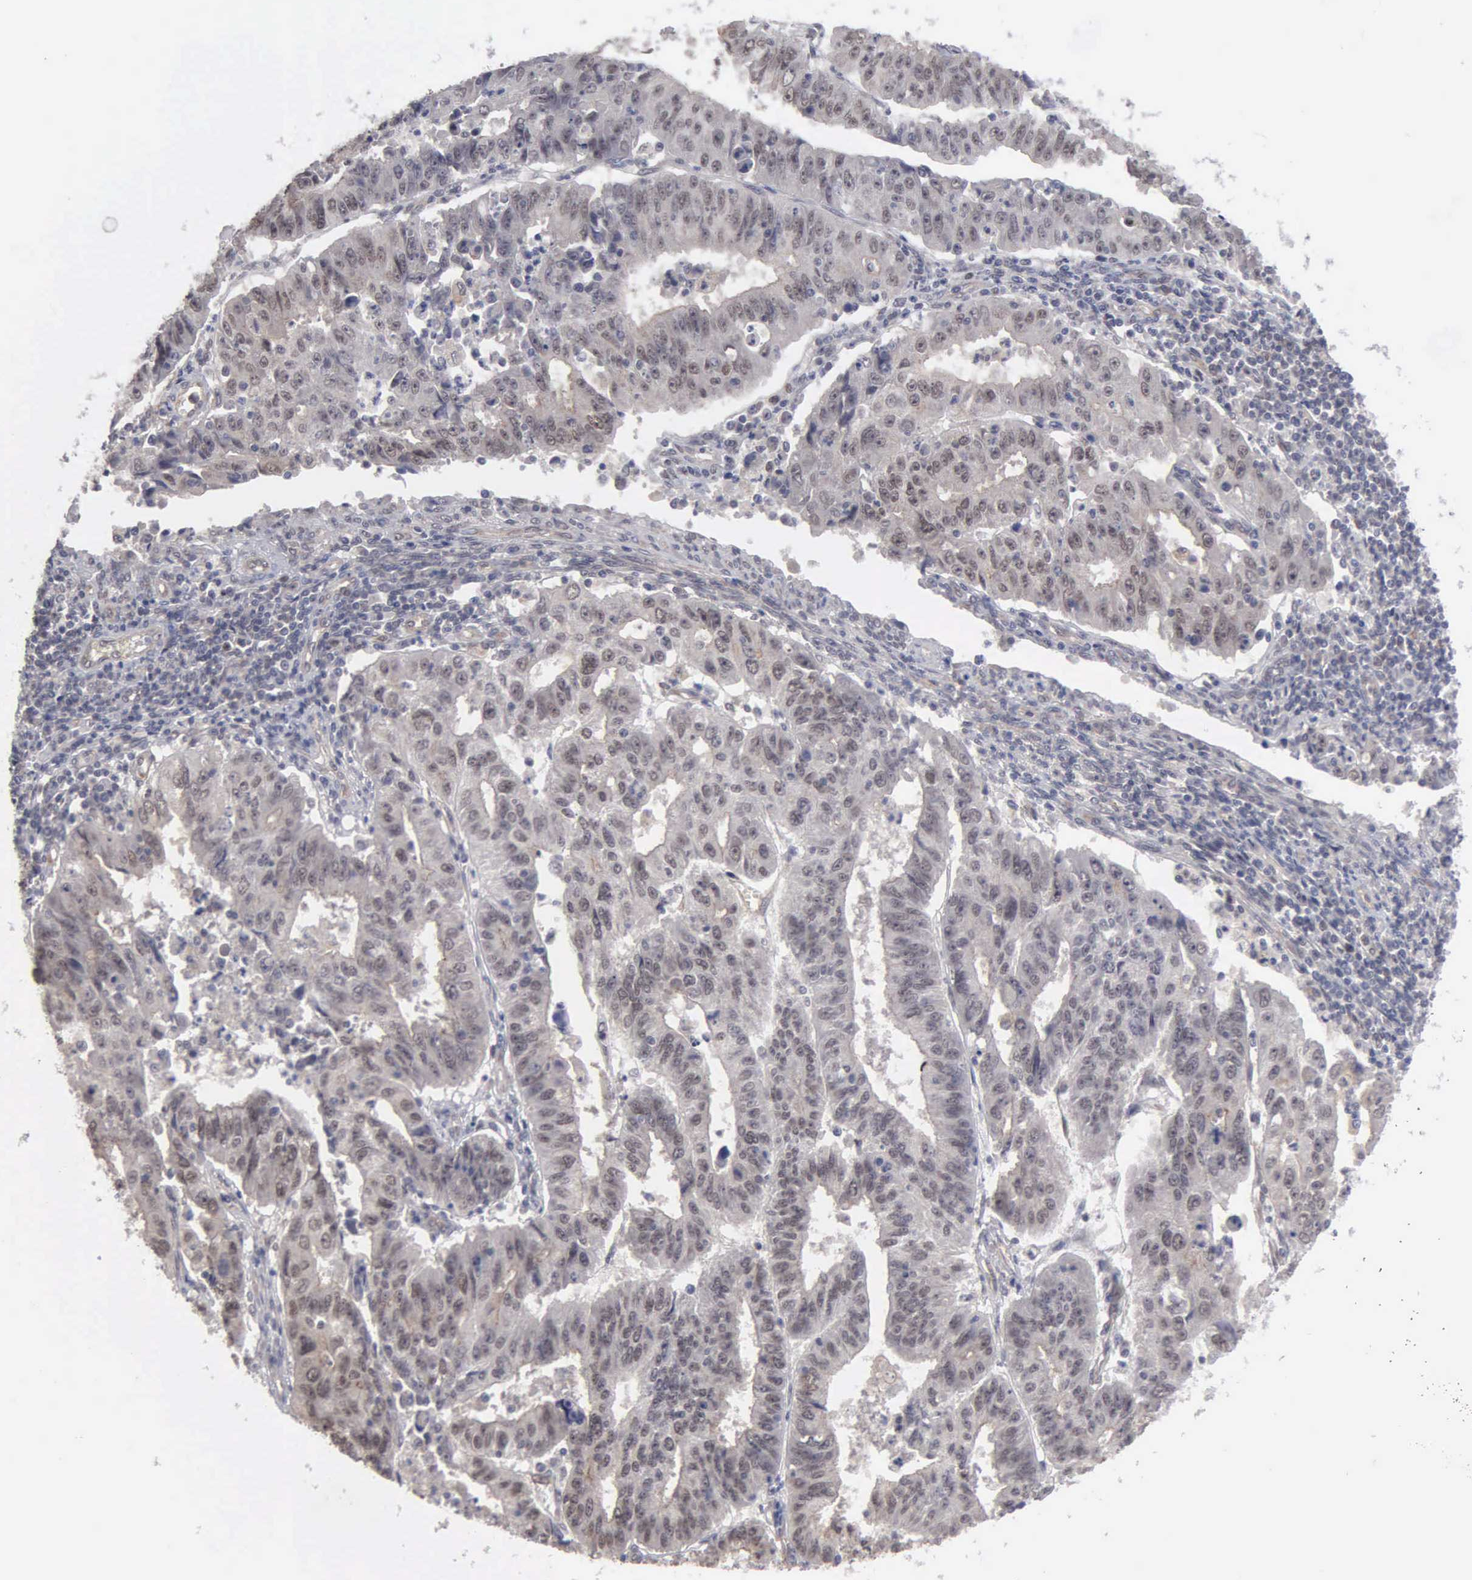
{"staining": {"intensity": "weak", "quantity": "25%-75%", "location": "cytoplasmic/membranous,nuclear"}, "tissue": "endometrial cancer", "cell_type": "Tumor cells", "image_type": "cancer", "snomed": [{"axis": "morphology", "description": "Adenocarcinoma, NOS"}, {"axis": "topography", "description": "Endometrium"}], "caption": "A photomicrograph of endometrial cancer (adenocarcinoma) stained for a protein demonstrates weak cytoplasmic/membranous and nuclear brown staining in tumor cells. (brown staining indicates protein expression, while blue staining denotes nuclei).", "gene": "ZBTB33", "patient": {"sex": "female", "age": 42}}